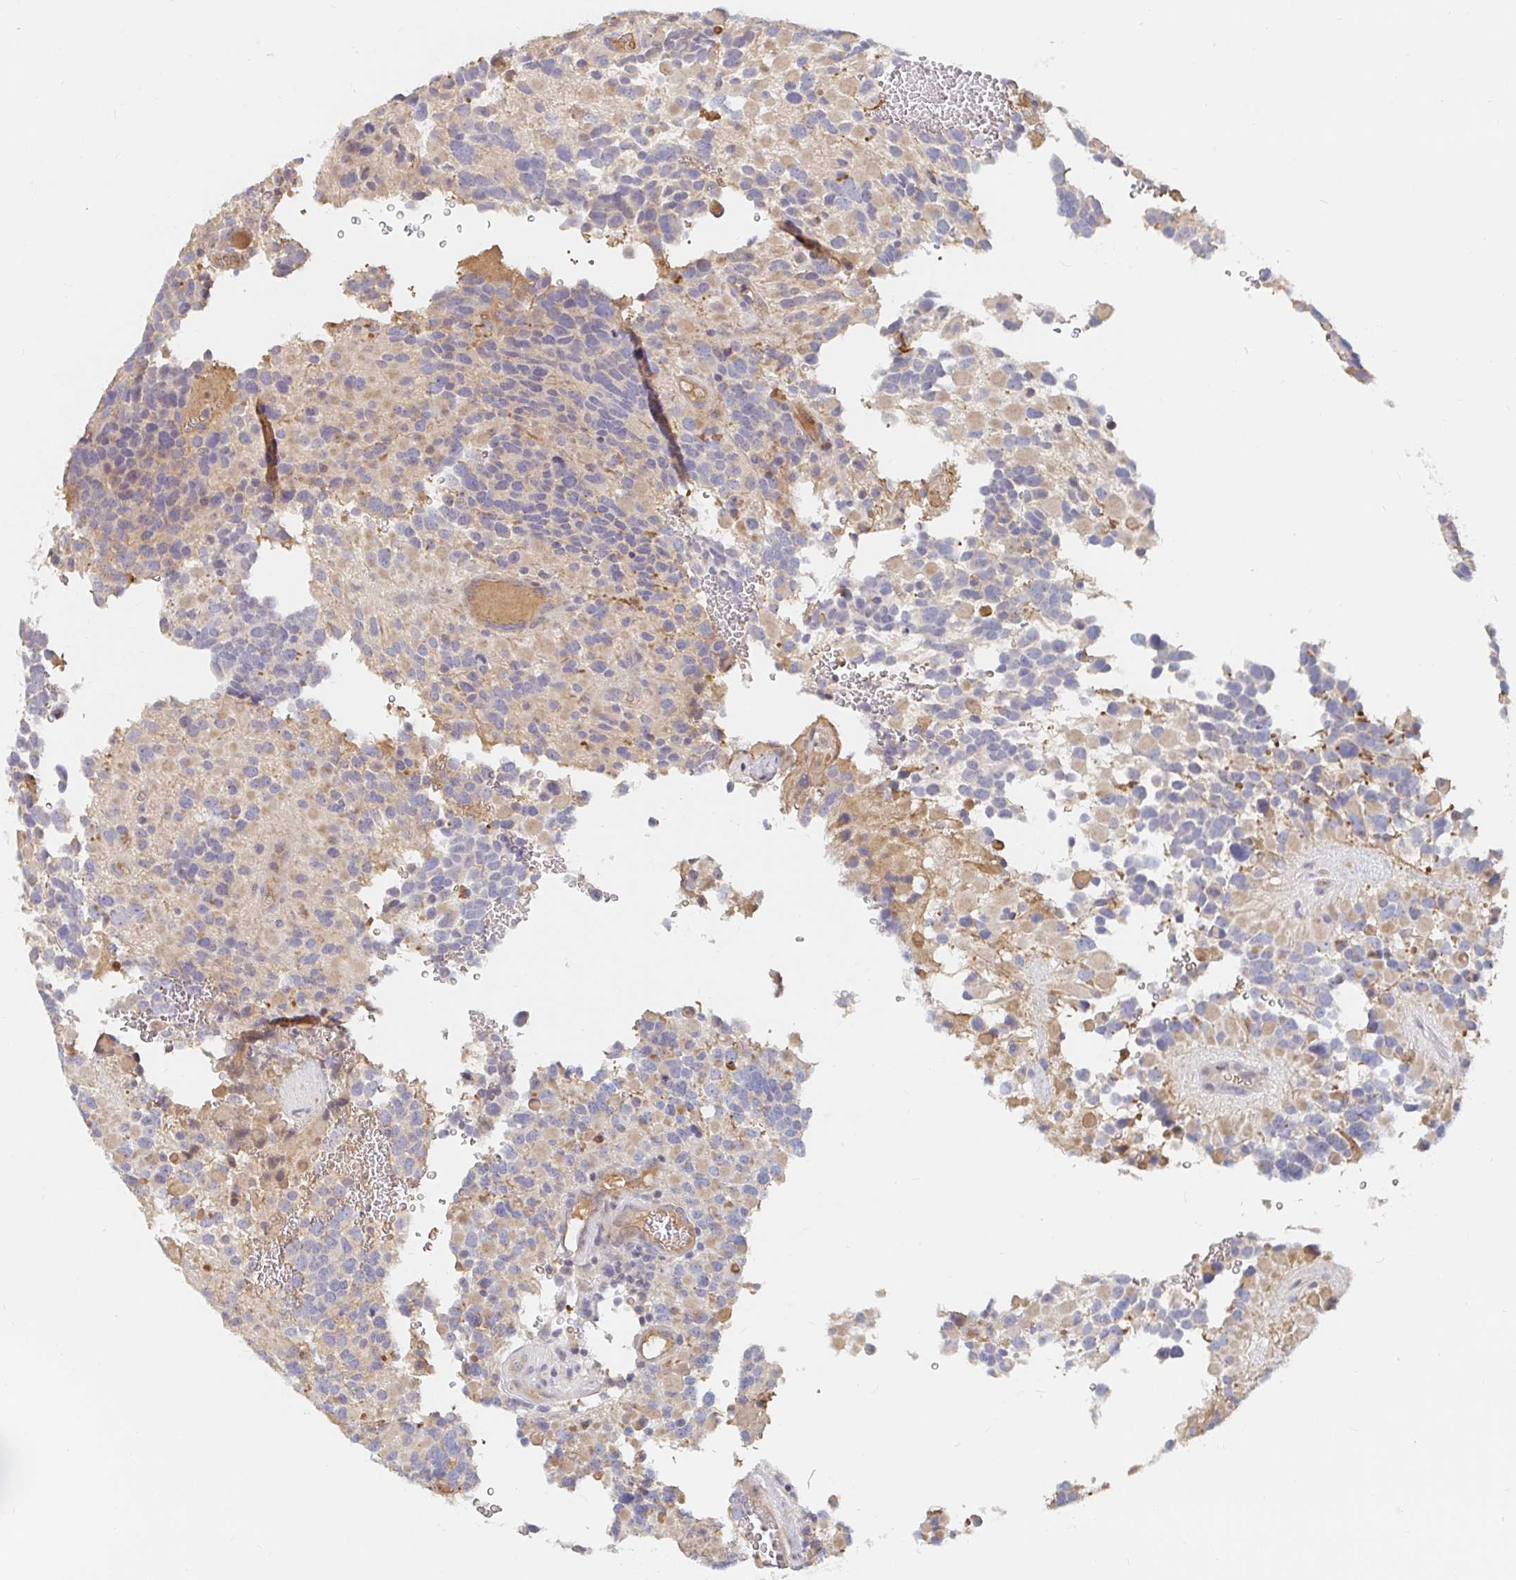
{"staining": {"intensity": "negative", "quantity": "none", "location": "none"}, "tissue": "glioma", "cell_type": "Tumor cells", "image_type": "cancer", "snomed": [{"axis": "morphology", "description": "Glioma, malignant, High grade"}, {"axis": "topography", "description": "Brain"}], "caption": "DAB immunohistochemical staining of human malignant glioma (high-grade) displays no significant staining in tumor cells.", "gene": "NME9", "patient": {"sex": "female", "age": 40}}